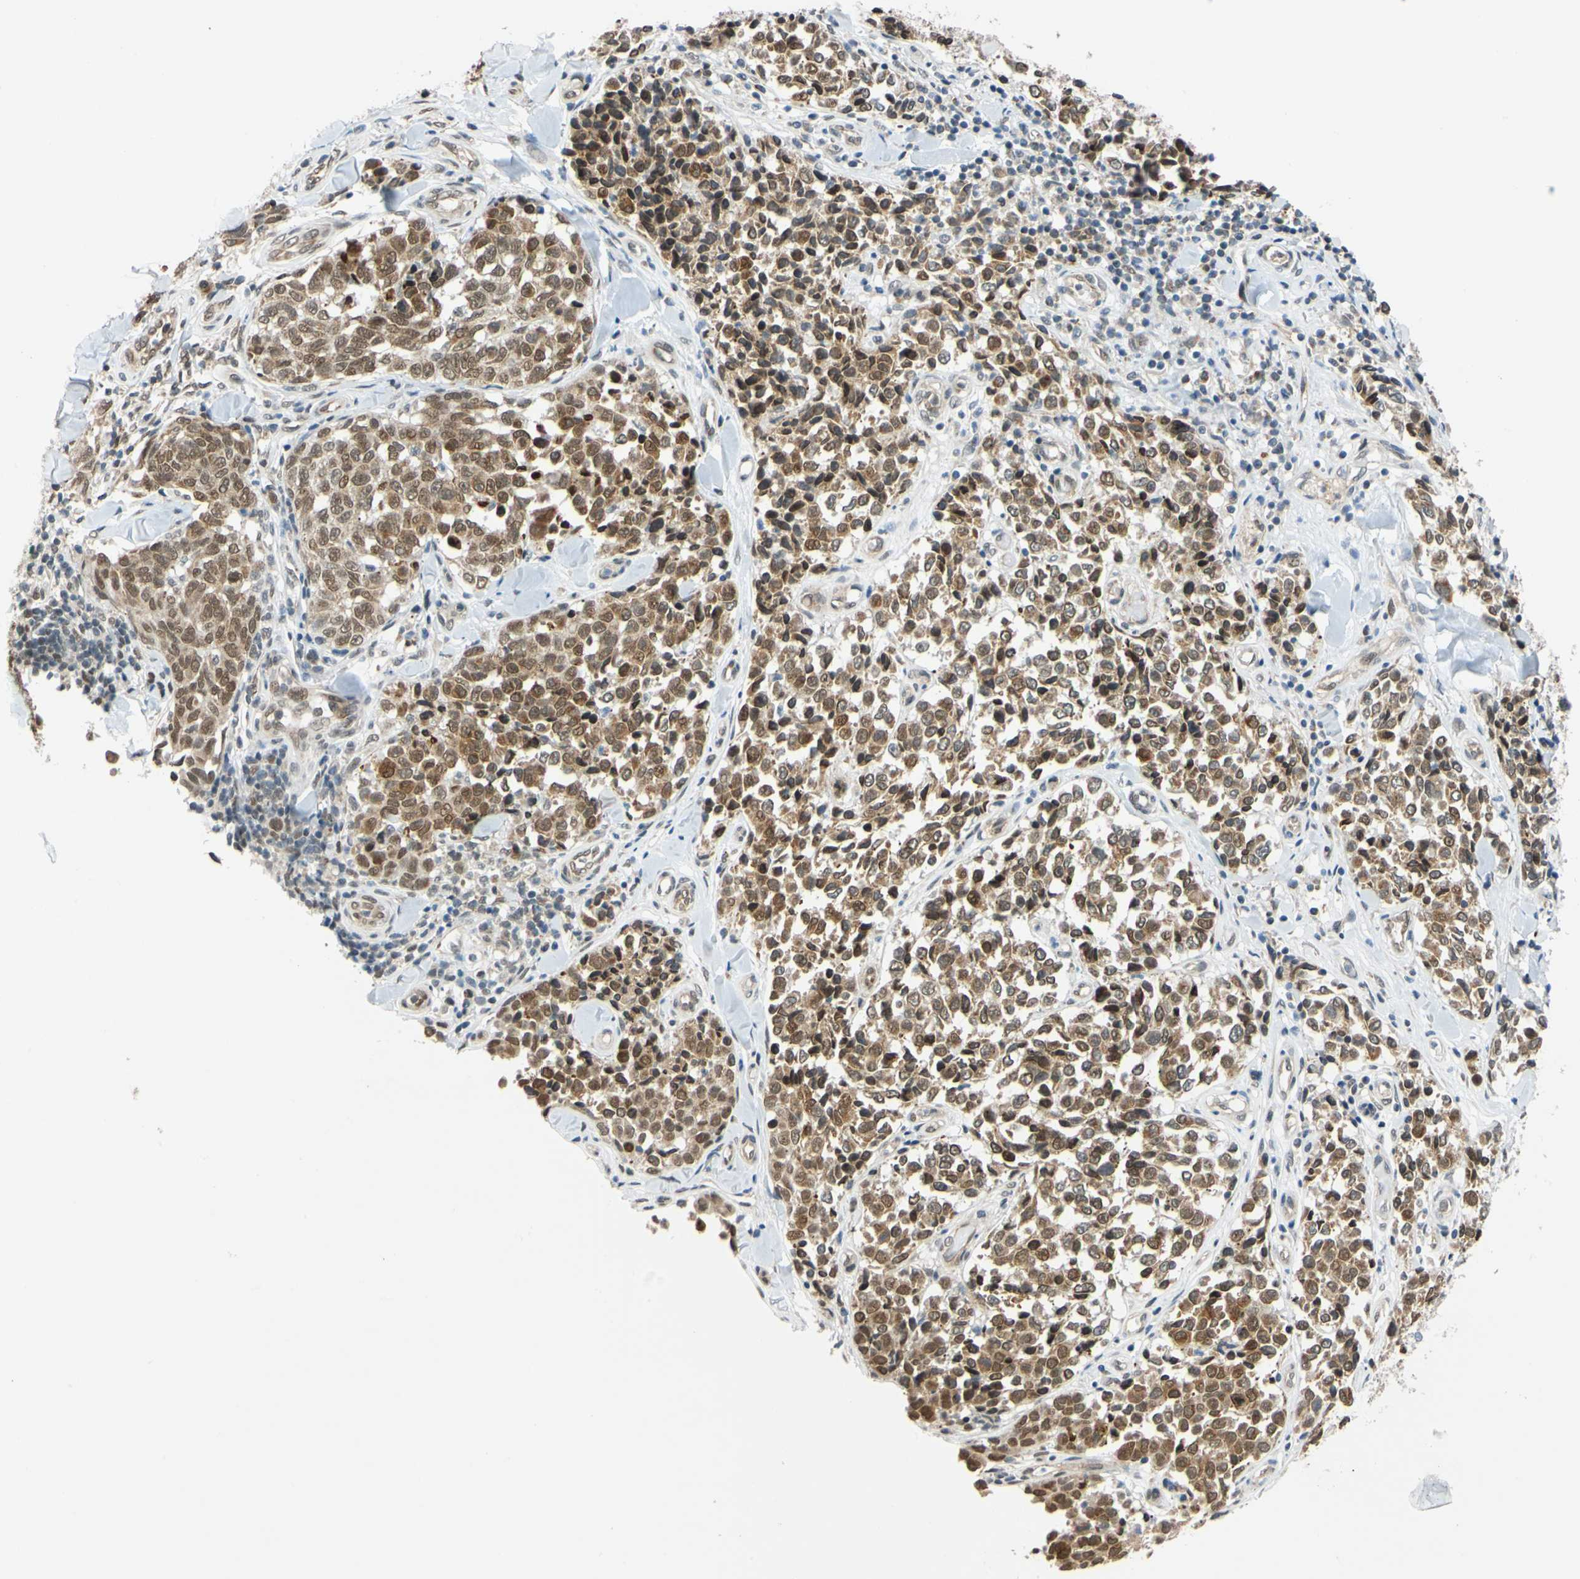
{"staining": {"intensity": "moderate", "quantity": ">75%", "location": "cytoplasmic/membranous,nuclear"}, "tissue": "melanoma", "cell_type": "Tumor cells", "image_type": "cancer", "snomed": [{"axis": "morphology", "description": "Malignant melanoma, NOS"}, {"axis": "topography", "description": "Skin"}], "caption": "Malignant melanoma stained with immunohistochemistry reveals moderate cytoplasmic/membranous and nuclear staining in approximately >75% of tumor cells.", "gene": "POGZ", "patient": {"sex": "female", "age": 64}}